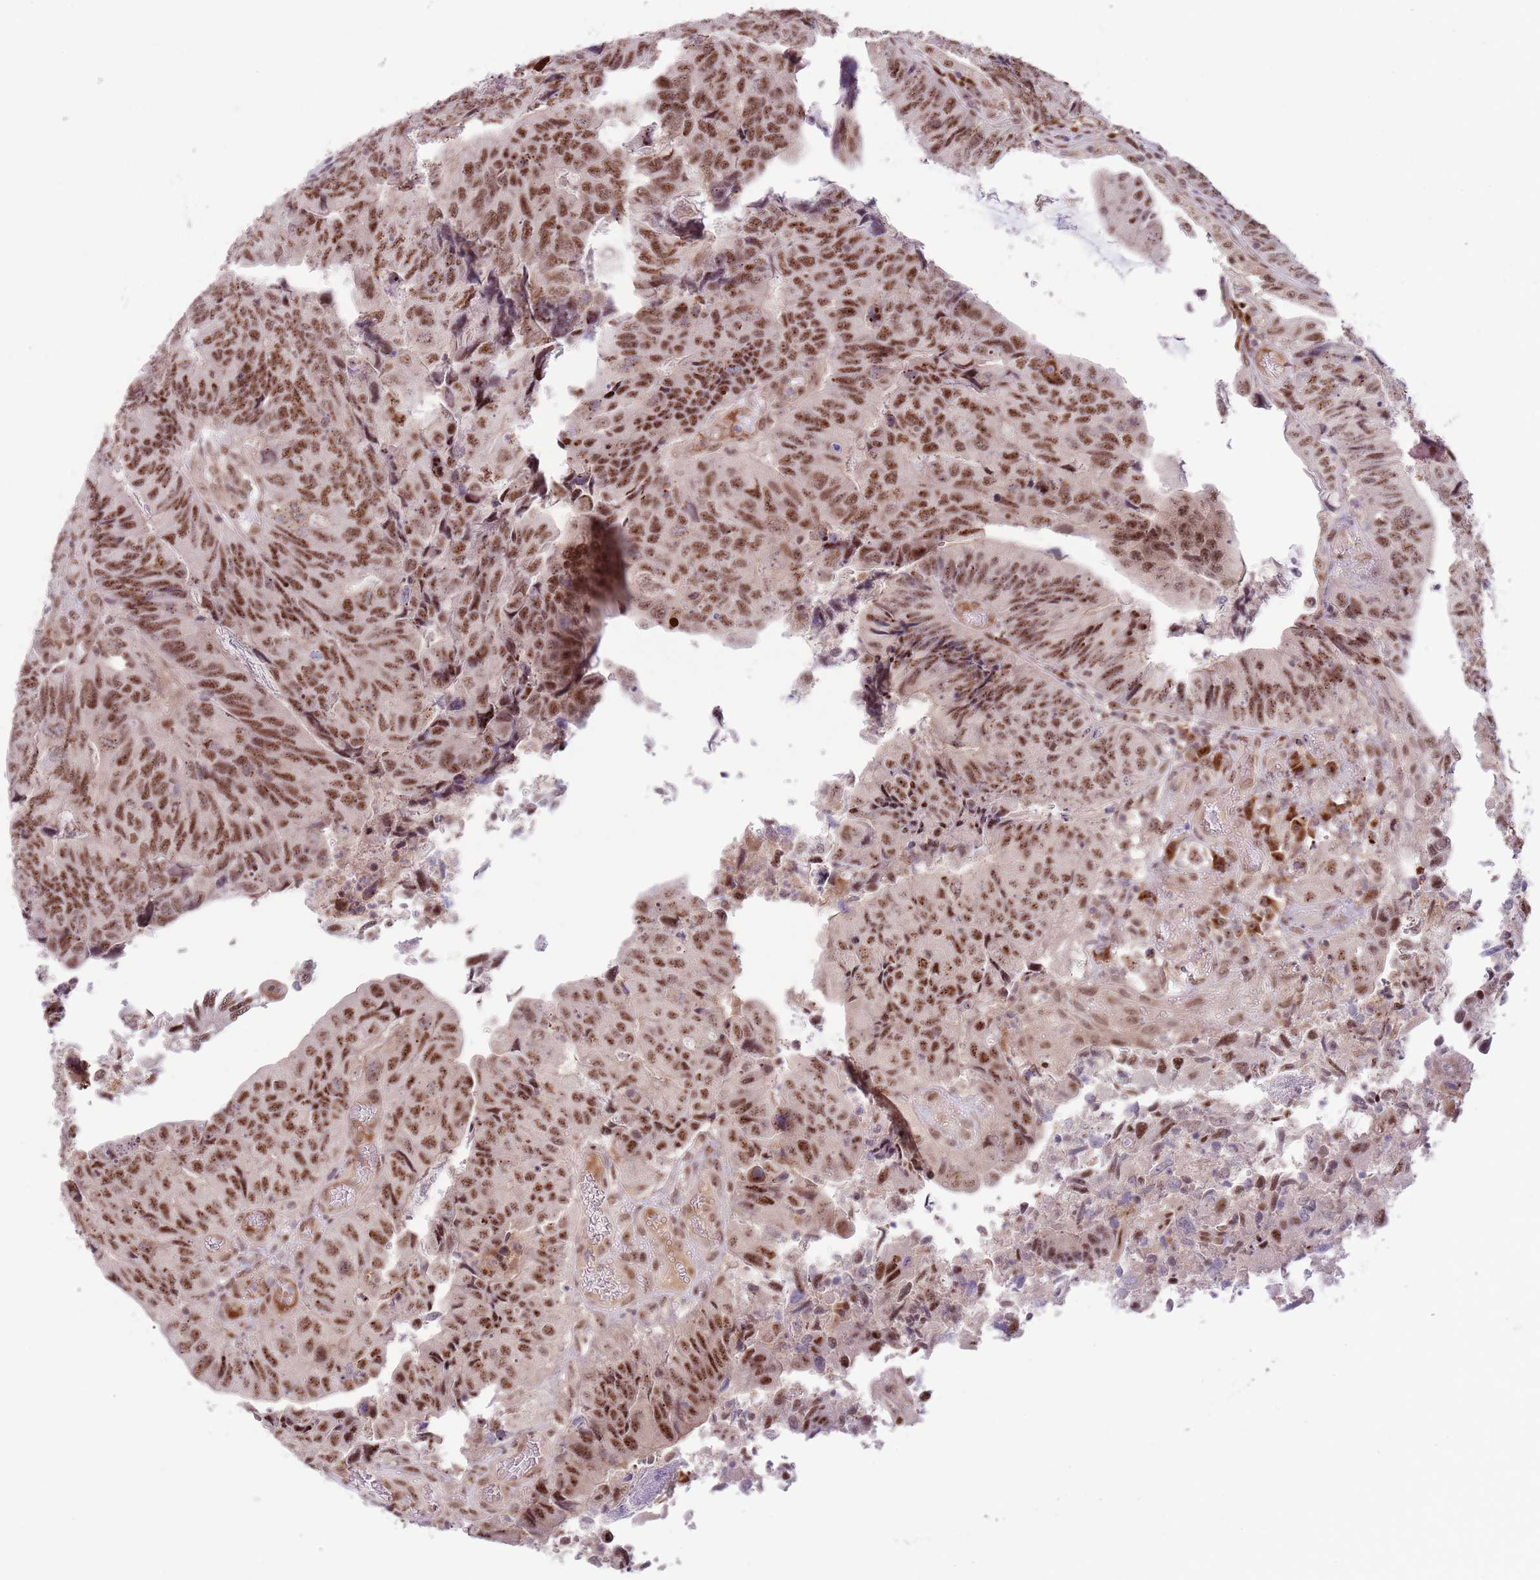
{"staining": {"intensity": "moderate", "quantity": ">75%", "location": "nuclear"}, "tissue": "colorectal cancer", "cell_type": "Tumor cells", "image_type": "cancer", "snomed": [{"axis": "morphology", "description": "Adenocarcinoma, NOS"}, {"axis": "topography", "description": "Colon"}], "caption": "This micrograph exhibits IHC staining of human adenocarcinoma (colorectal), with medium moderate nuclear positivity in approximately >75% of tumor cells.", "gene": "SIPA1L3", "patient": {"sex": "female", "age": 67}}